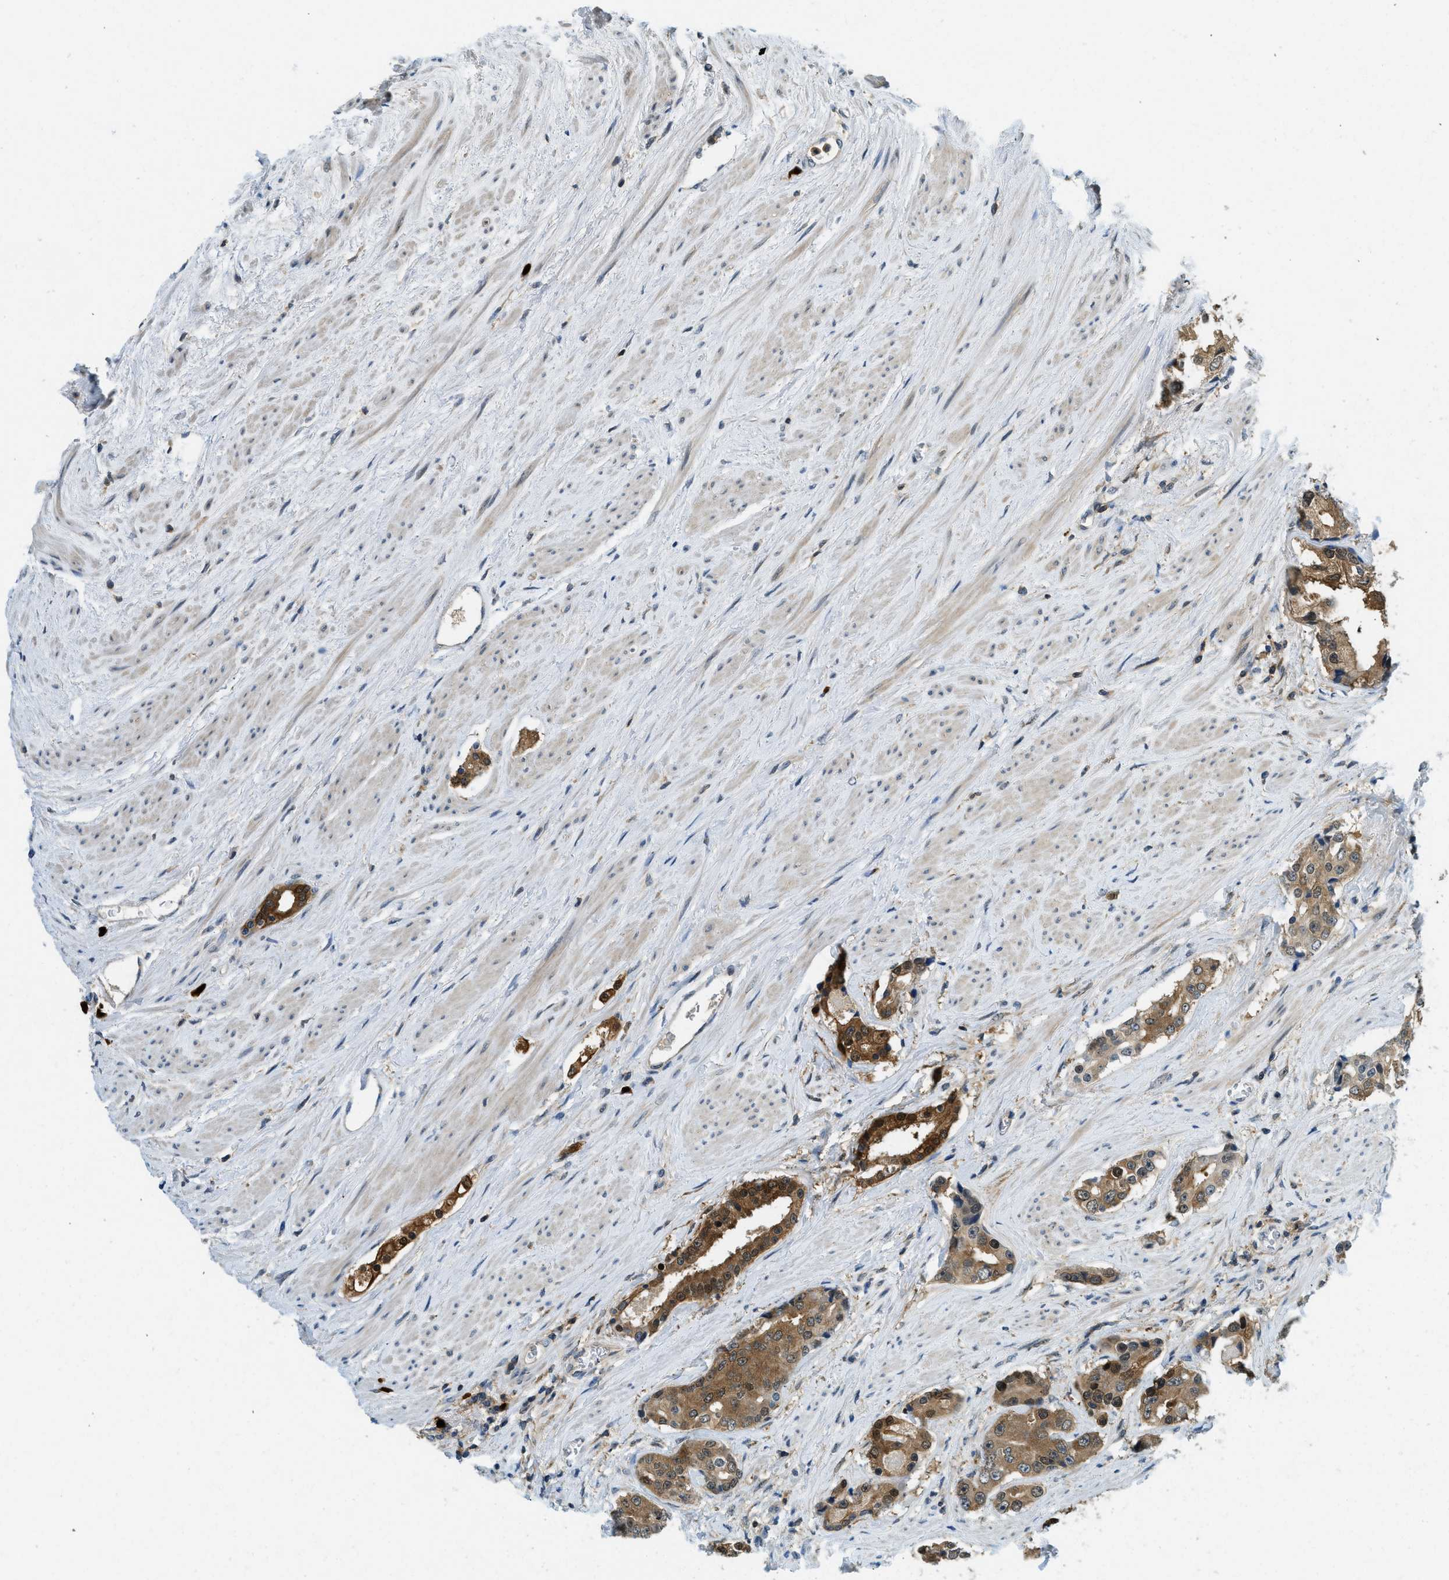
{"staining": {"intensity": "strong", "quantity": ">75%", "location": "cytoplasmic/membranous,nuclear"}, "tissue": "prostate cancer", "cell_type": "Tumor cells", "image_type": "cancer", "snomed": [{"axis": "morphology", "description": "Adenocarcinoma, High grade"}, {"axis": "topography", "description": "Prostate"}], "caption": "IHC (DAB) staining of human high-grade adenocarcinoma (prostate) displays strong cytoplasmic/membranous and nuclear protein expression in about >75% of tumor cells.", "gene": "GMPPB", "patient": {"sex": "male", "age": 71}}